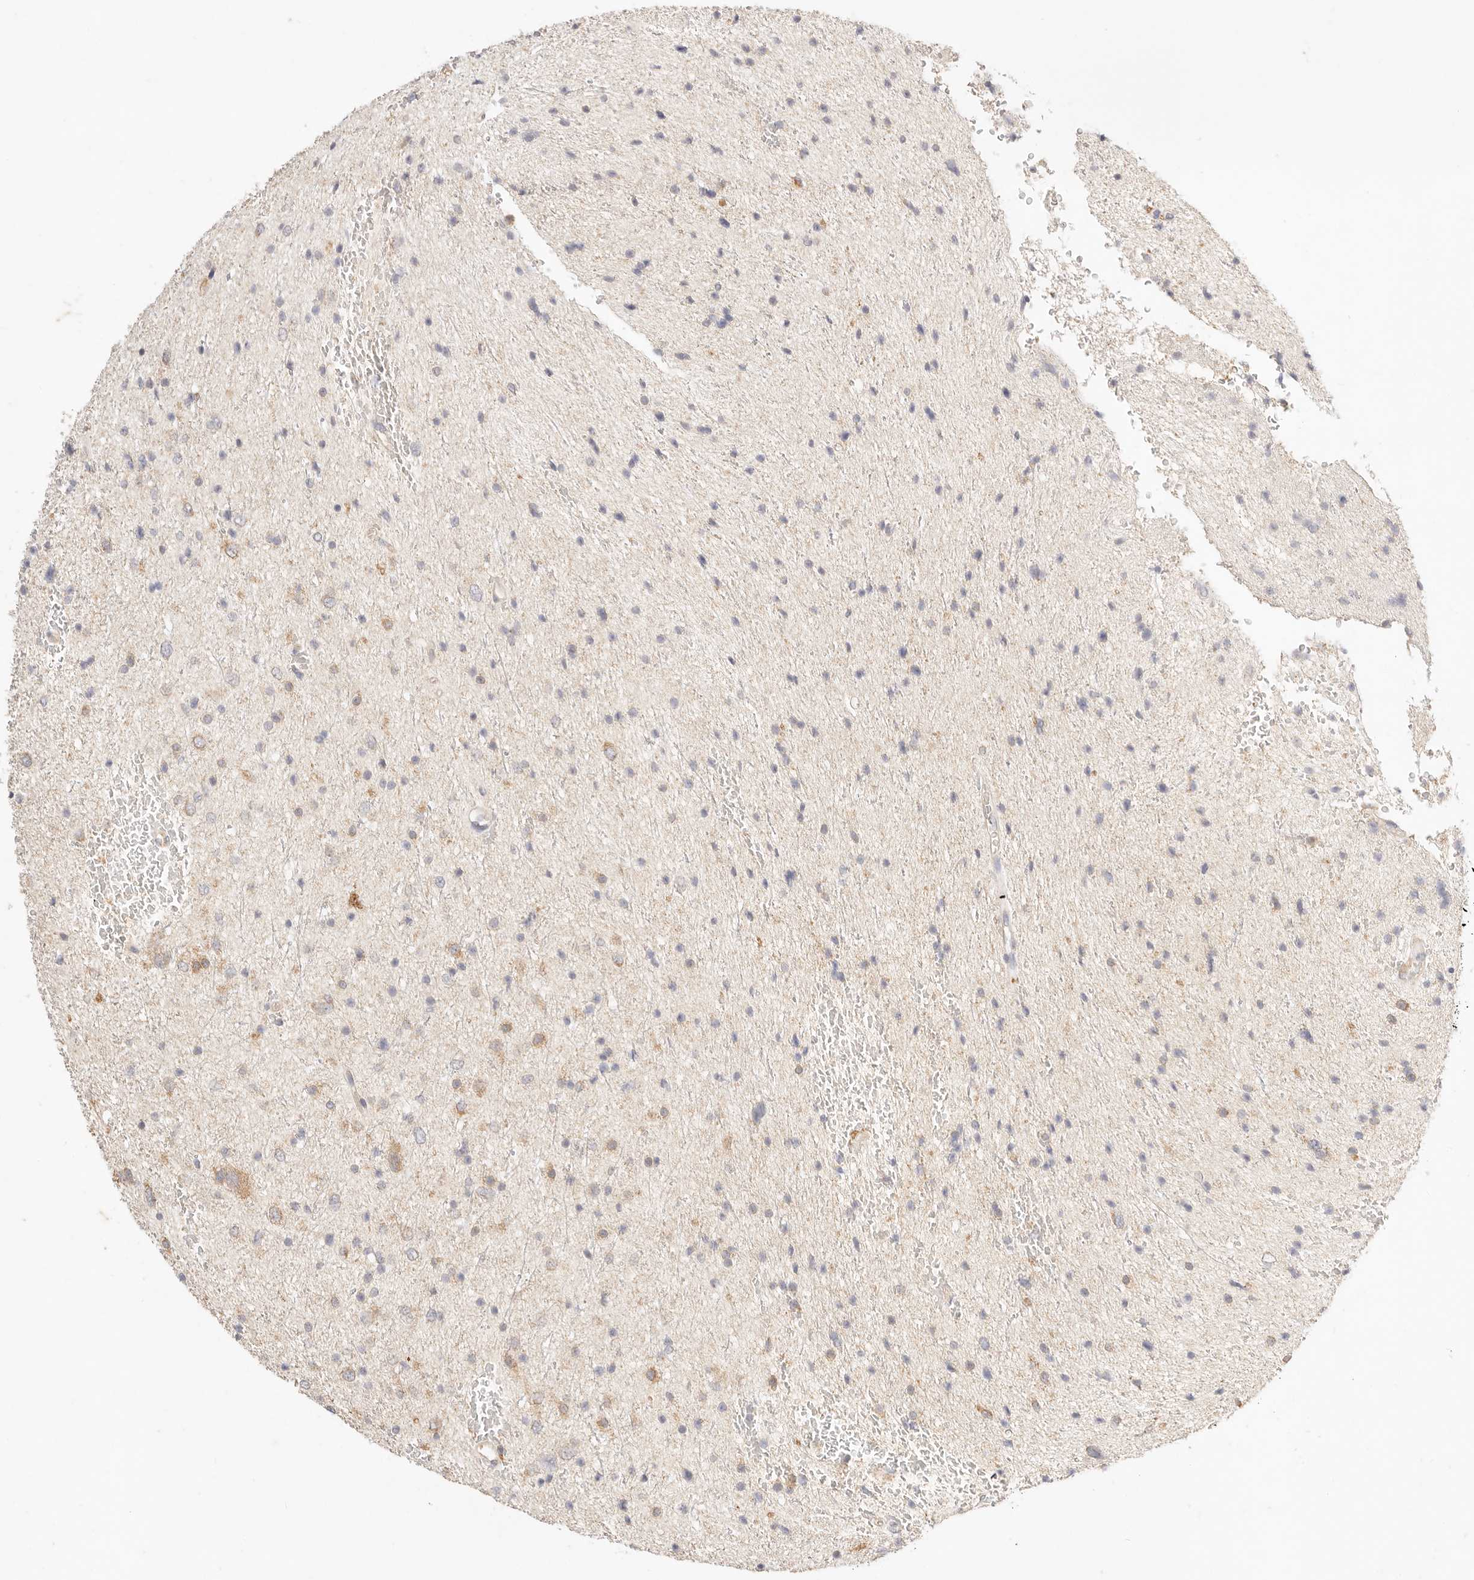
{"staining": {"intensity": "moderate", "quantity": "<25%", "location": "cytoplasmic/membranous"}, "tissue": "glioma", "cell_type": "Tumor cells", "image_type": "cancer", "snomed": [{"axis": "morphology", "description": "Glioma, malignant, Low grade"}, {"axis": "topography", "description": "Brain"}], "caption": "A histopathology image showing moderate cytoplasmic/membranous expression in about <25% of tumor cells in glioma, as visualized by brown immunohistochemical staining.", "gene": "HK2", "patient": {"sex": "female", "age": 37}}